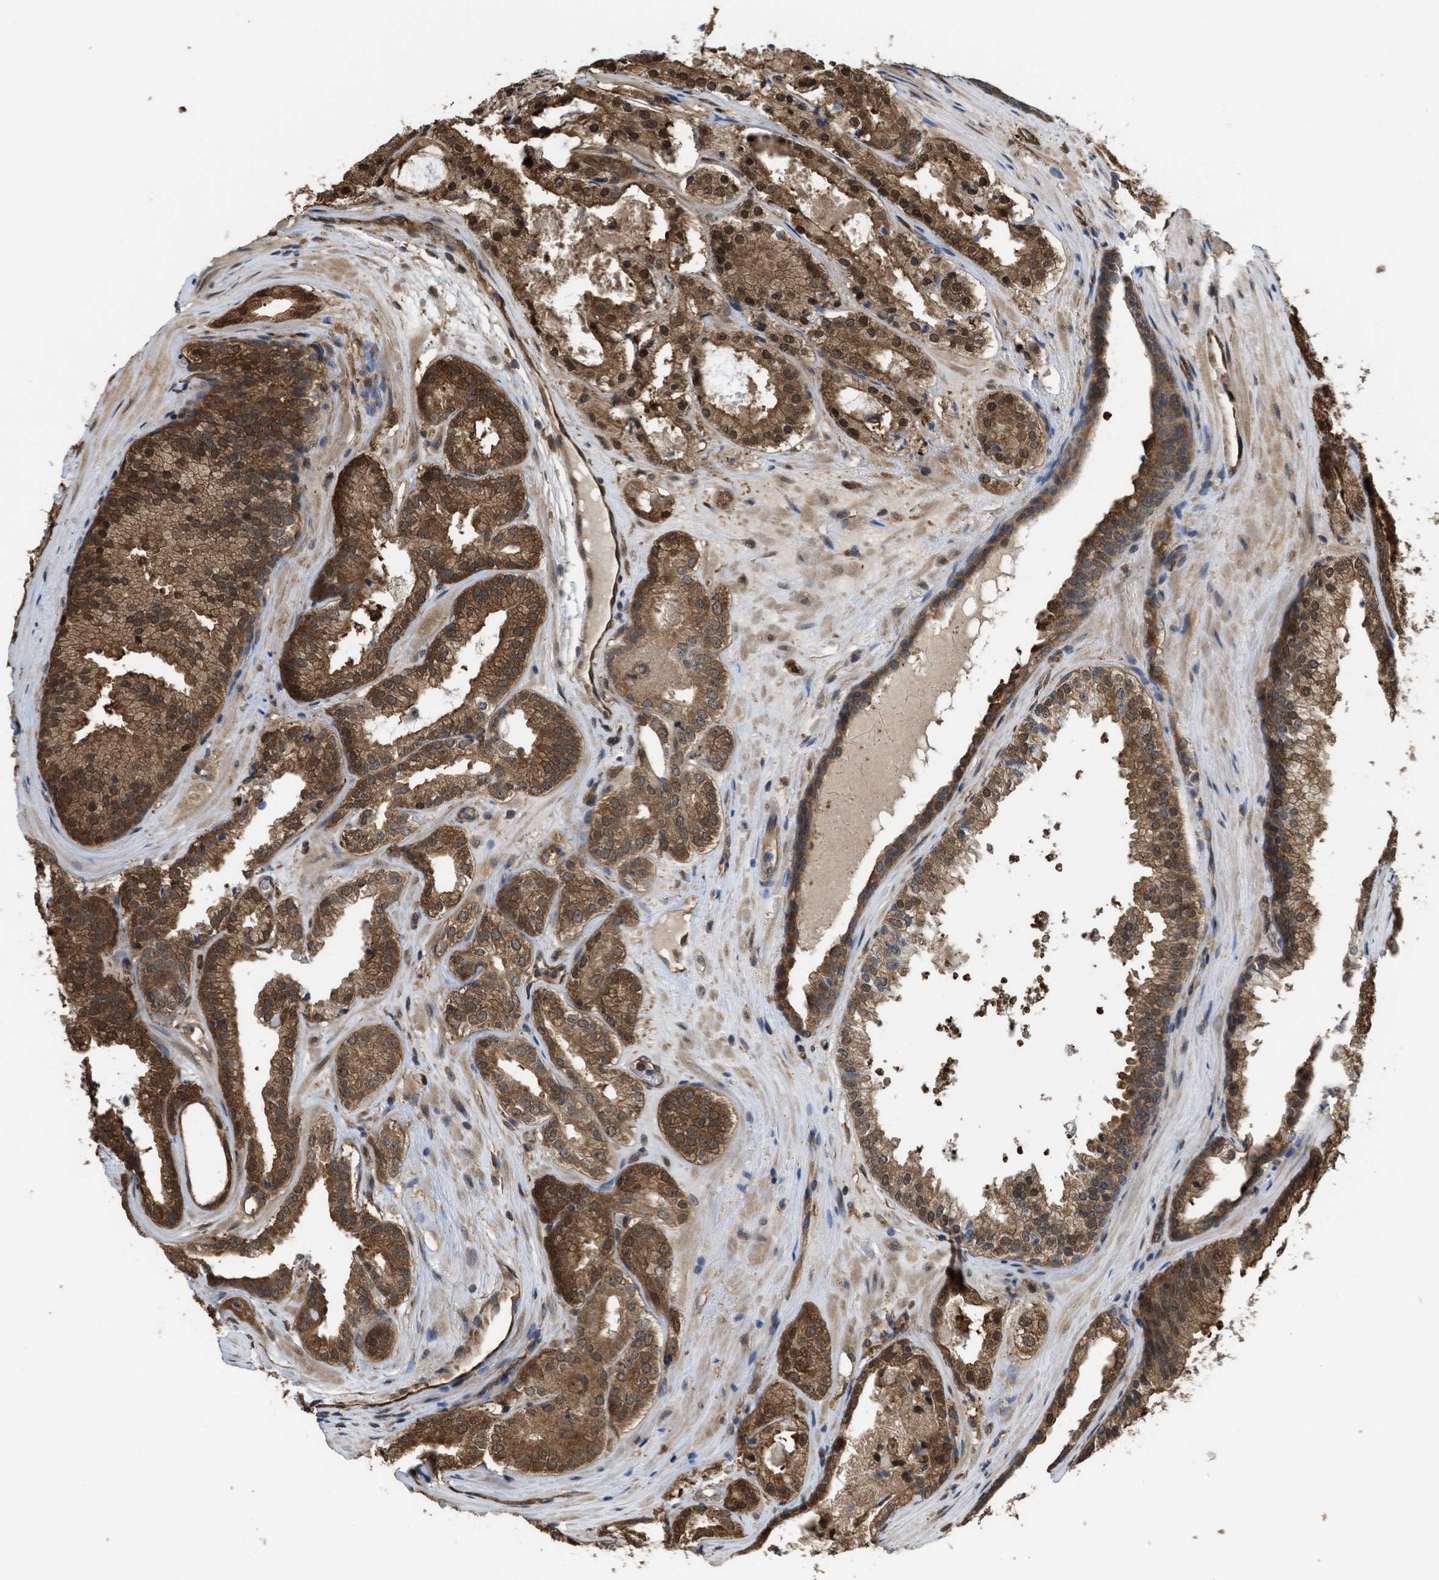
{"staining": {"intensity": "moderate", "quantity": ">75%", "location": "cytoplasmic/membranous,nuclear"}, "tissue": "prostate cancer", "cell_type": "Tumor cells", "image_type": "cancer", "snomed": [{"axis": "morphology", "description": "Adenocarcinoma, High grade"}, {"axis": "topography", "description": "Prostate"}], "caption": "Moderate cytoplasmic/membranous and nuclear positivity is seen in about >75% of tumor cells in high-grade adenocarcinoma (prostate).", "gene": "YWHAG", "patient": {"sex": "male", "age": 65}}